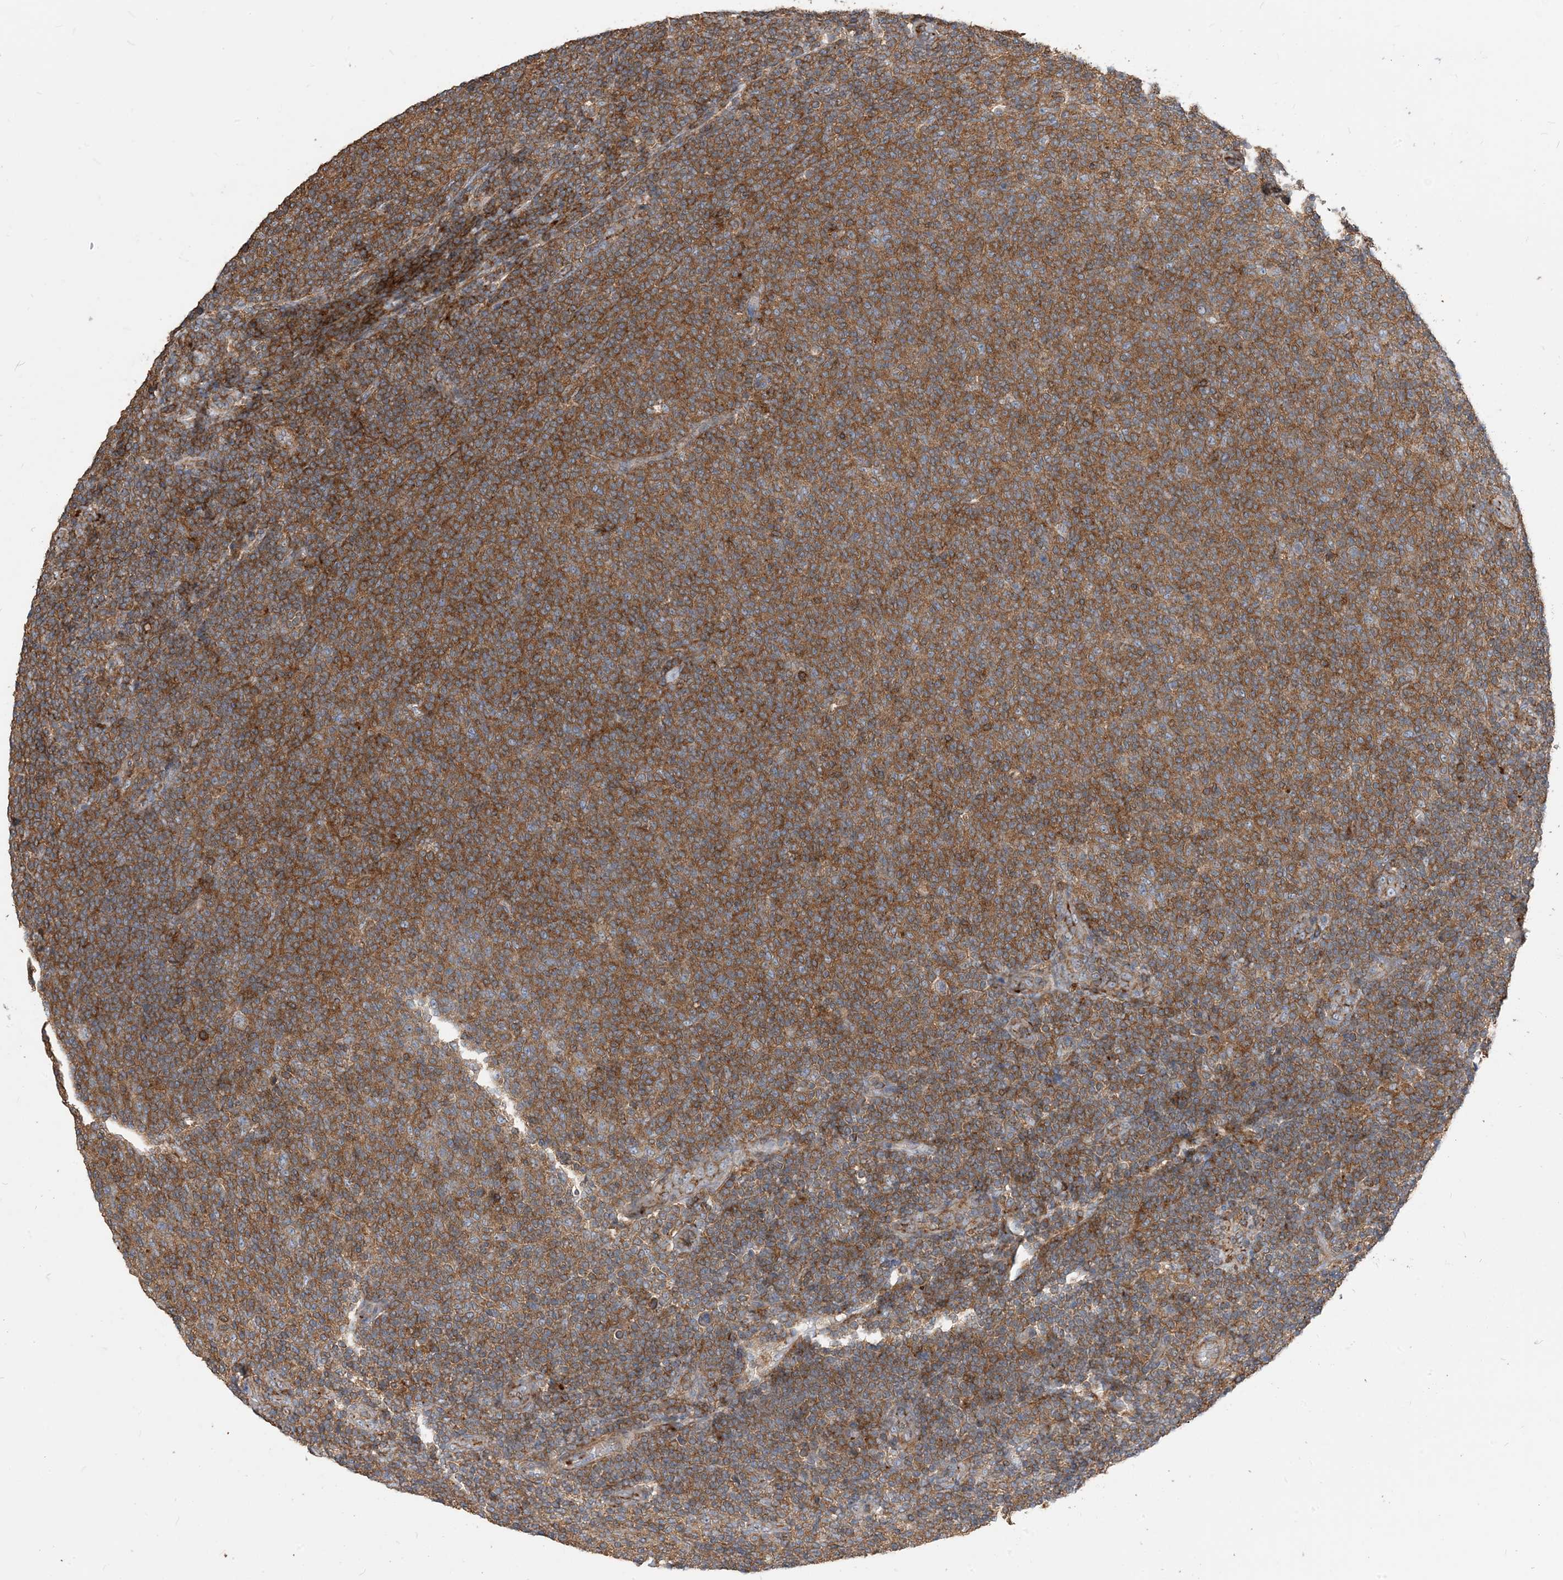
{"staining": {"intensity": "moderate", "quantity": ">75%", "location": "cytoplasmic/membranous"}, "tissue": "lymphoma", "cell_type": "Tumor cells", "image_type": "cancer", "snomed": [{"axis": "morphology", "description": "Malignant lymphoma, non-Hodgkin's type, Low grade"}, {"axis": "topography", "description": "Lymph node"}], "caption": "IHC micrograph of human lymphoma stained for a protein (brown), which demonstrates medium levels of moderate cytoplasmic/membranous positivity in about >75% of tumor cells.", "gene": "PARVG", "patient": {"sex": "male", "age": 66}}